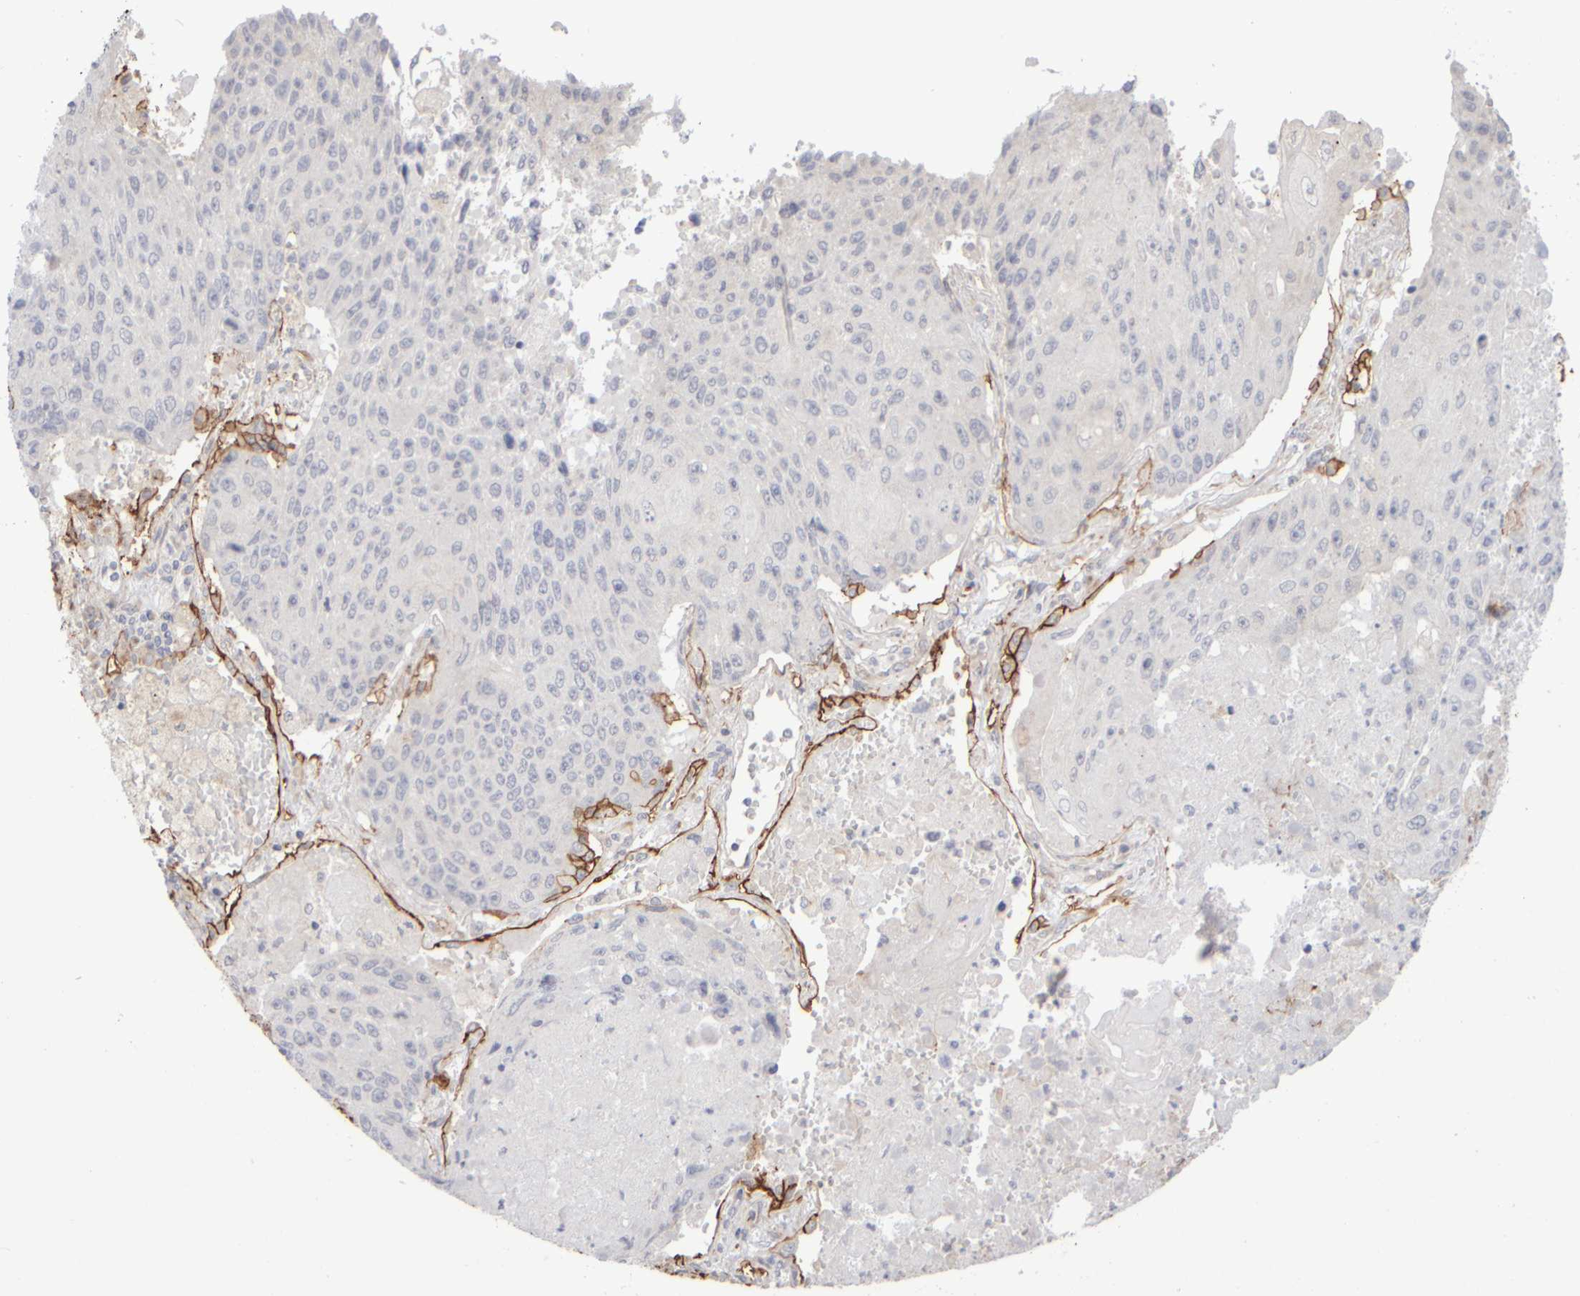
{"staining": {"intensity": "negative", "quantity": "none", "location": "none"}, "tissue": "lung cancer", "cell_type": "Tumor cells", "image_type": "cancer", "snomed": [{"axis": "morphology", "description": "Squamous cell carcinoma, NOS"}, {"axis": "topography", "description": "Lung"}], "caption": "Protein analysis of lung squamous cell carcinoma displays no significant expression in tumor cells.", "gene": "GOPC", "patient": {"sex": "male", "age": 61}}